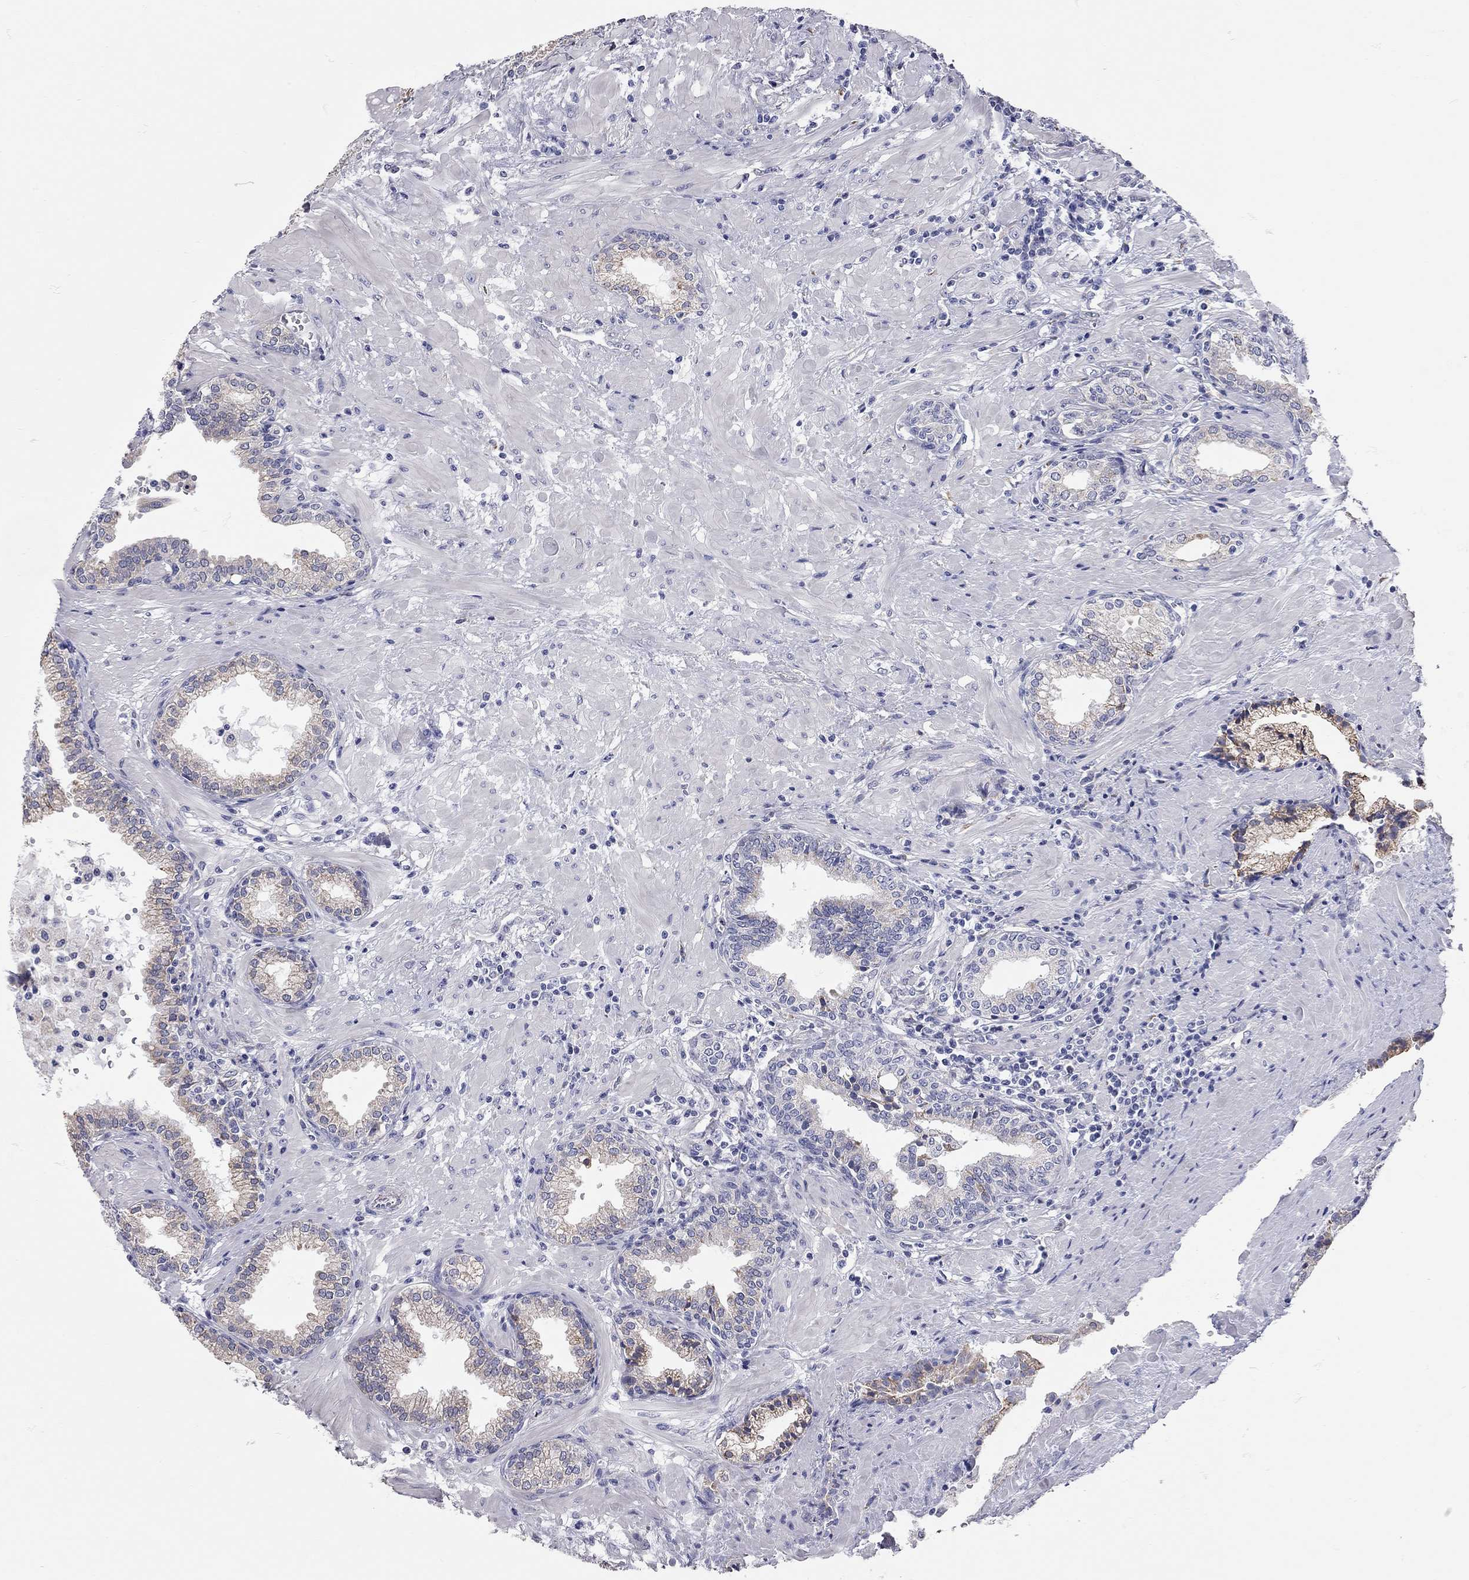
{"staining": {"intensity": "moderate", "quantity": "<25%", "location": "cytoplasmic/membranous"}, "tissue": "prostate", "cell_type": "Glandular cells", "image_type": "normal", "snomed": [{"axis": "morphology", "description": "Normal tissue, NOS"}, {"axis": "topography", "description": "Prostate"}], "caption": "Protein analysis of benign prostate exhibits moderate cytoplasmic/membranous positivity in about <25% of glandular cells.", "gene": "XAGE2", "patient": {"sex": "male", "age": 64}}